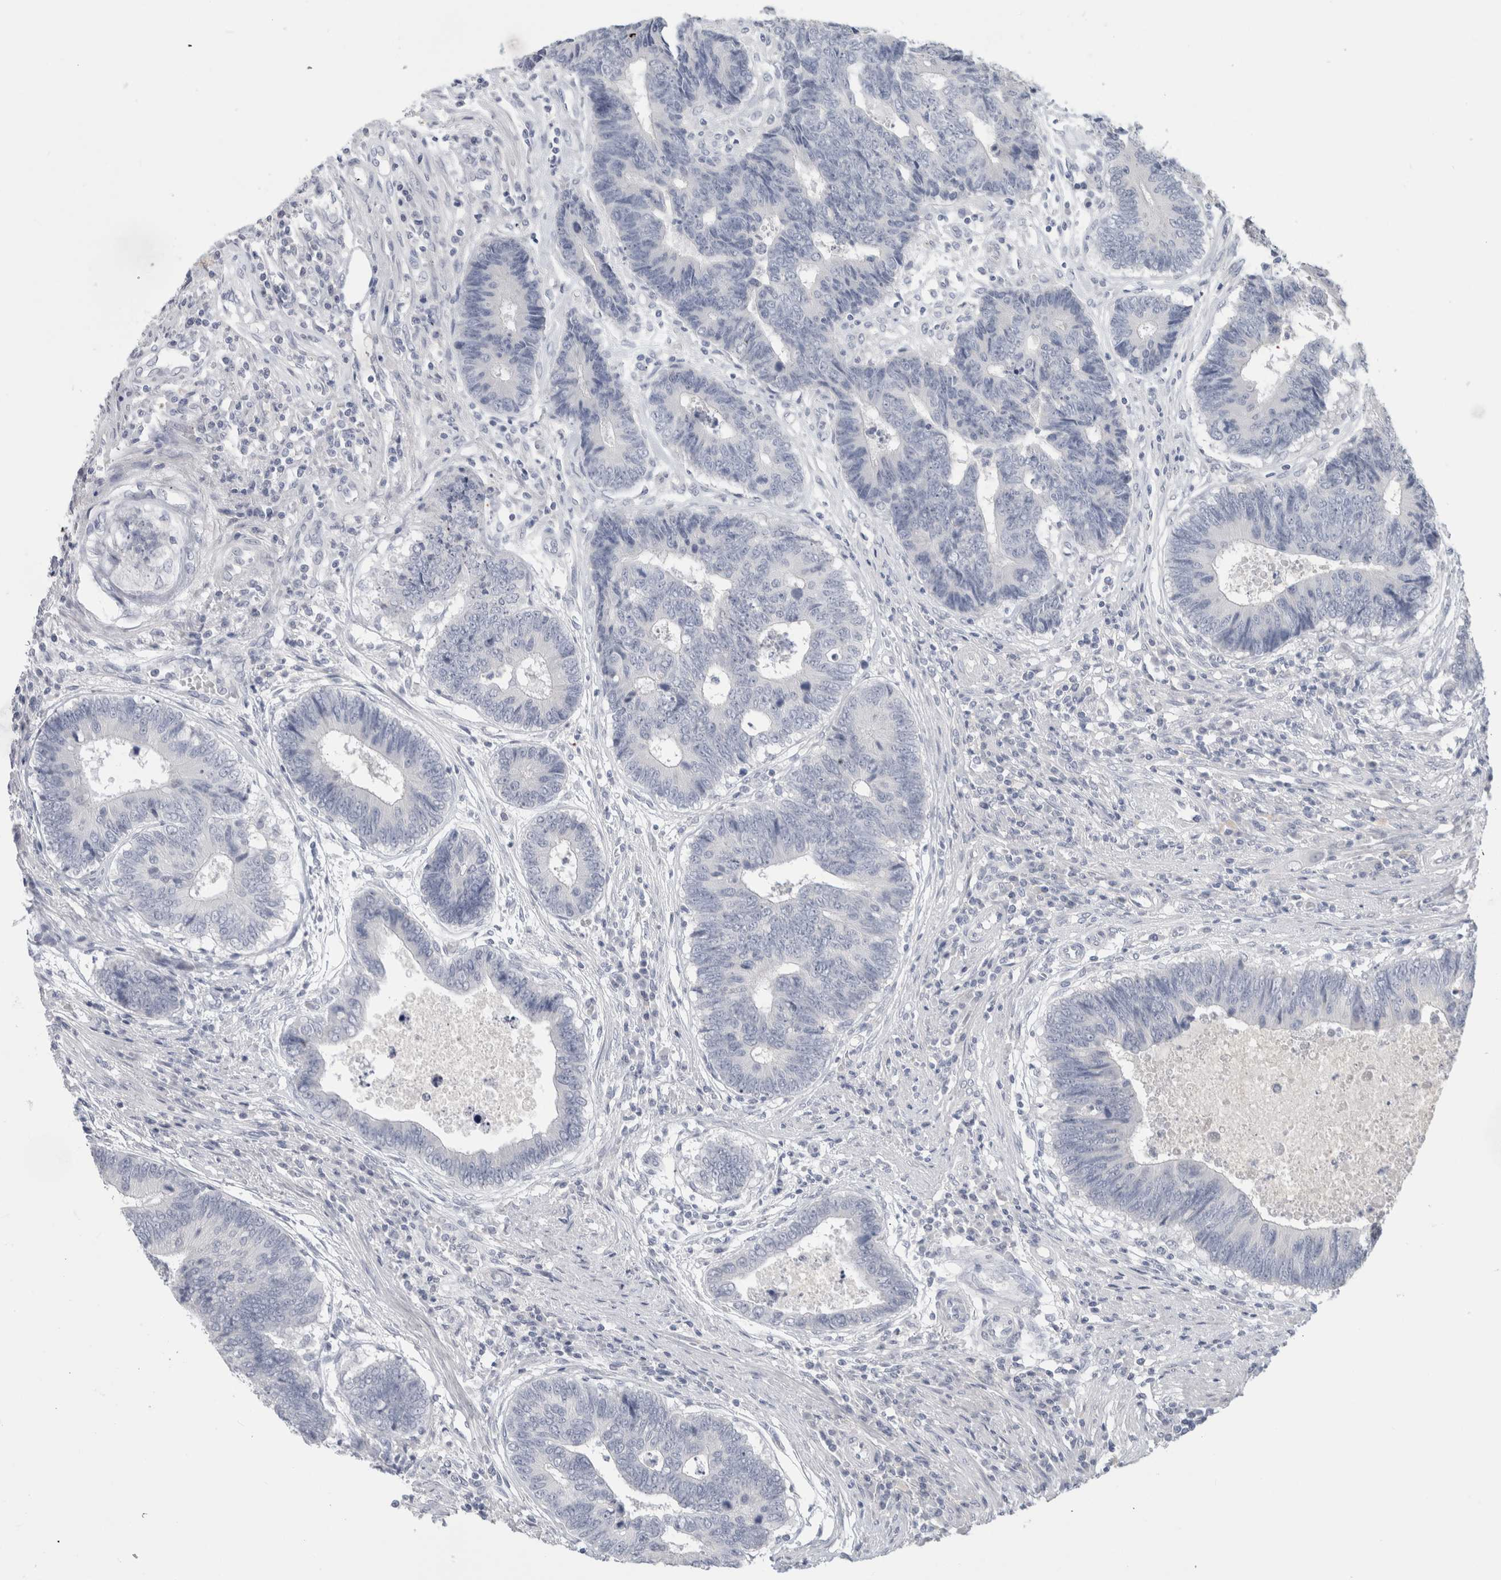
{"staining": {"intensity": "negative", "quantity": "none", "location": "none"}, "tissue": "colorectal cancer", "cell_type": "Tumor cells", "image_type": "cancer", "snomed": [{"axis": "morphology", "description": "Adenocarcinoma, NOS"}, {"axis": "topography", "description": "Rectum"}], "caption": "This histopathology image is of colorectal cancer stained with IHC to label a protein in brown with the nuclei are counter-stained blue. There is no staining in tumor cells.", "gene": "SLC6A1", "patient": {"sex": "male", "age": 84}}